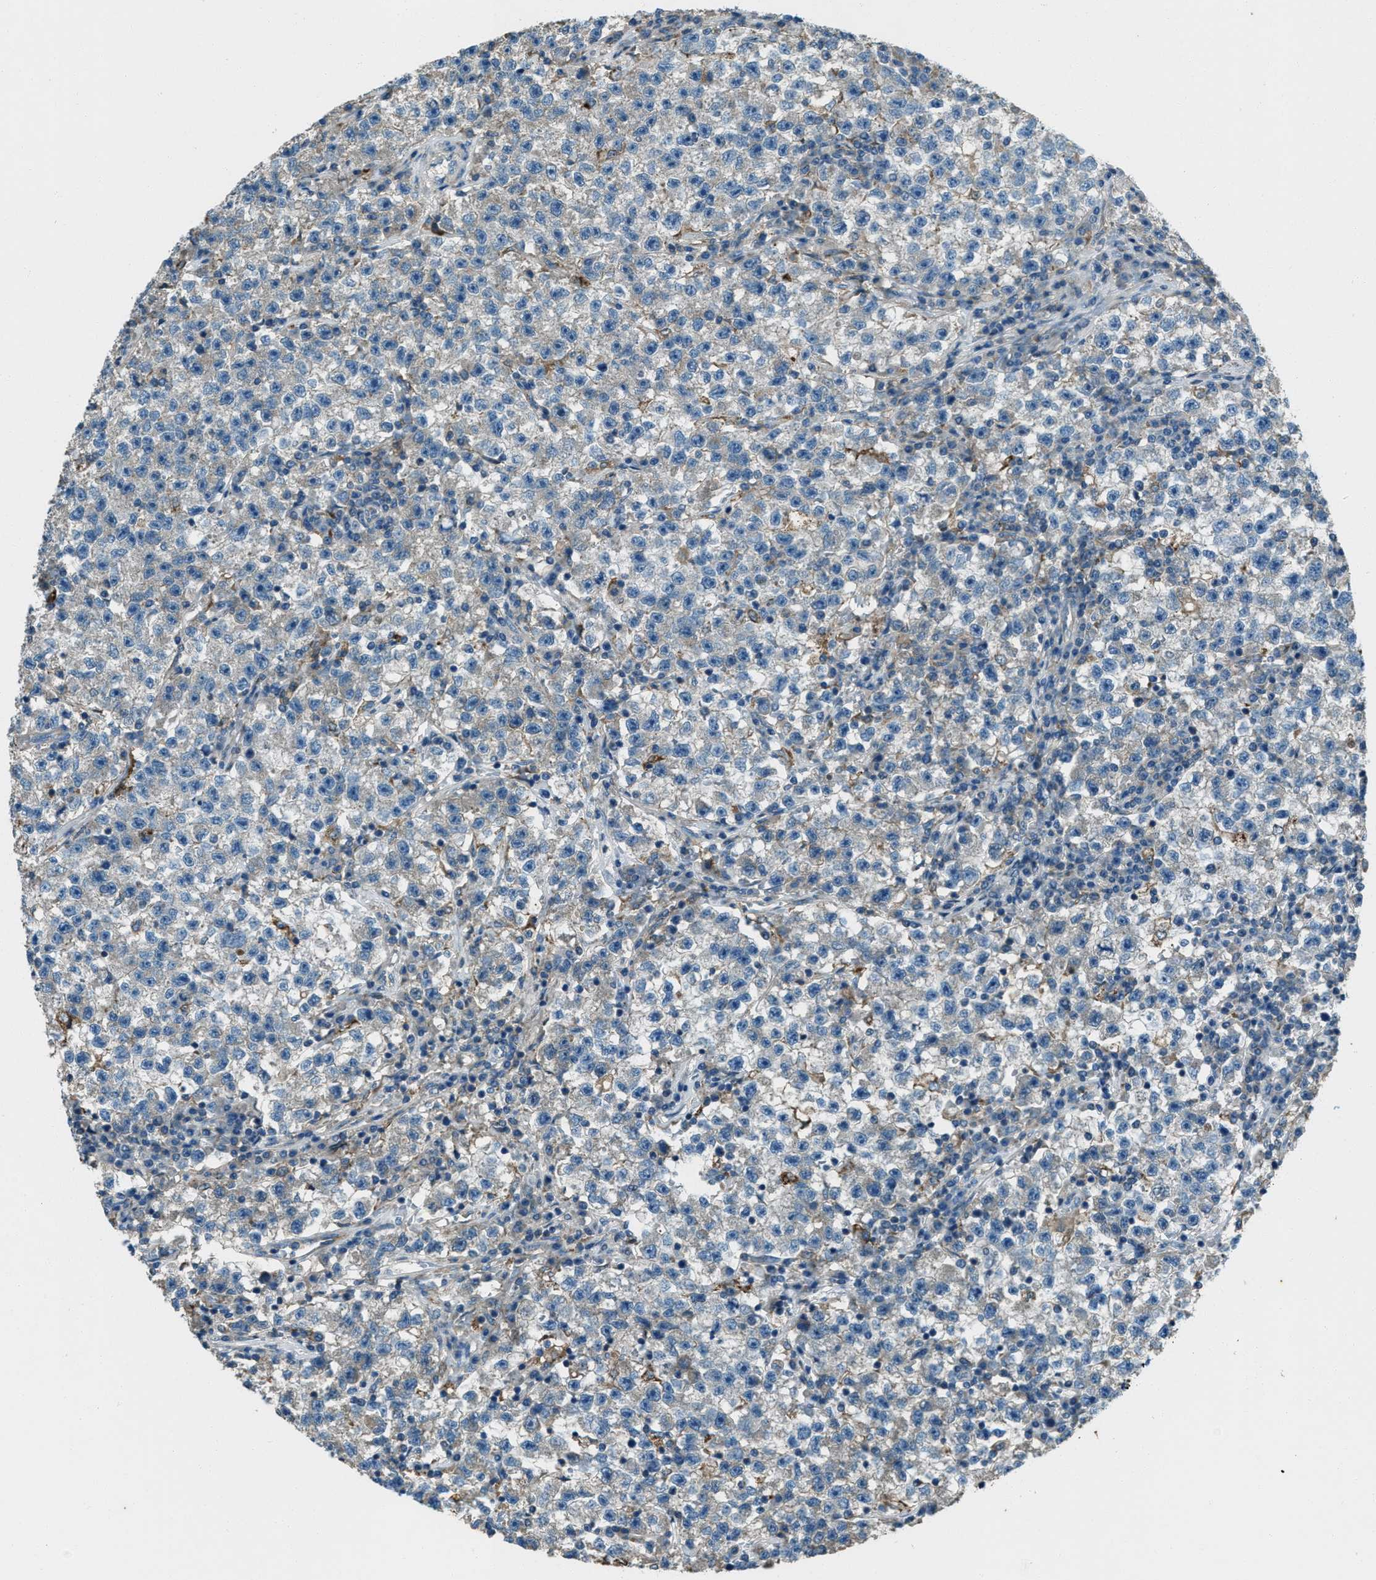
{"staining": {"intensity": "negative", "quantity": "none", "location": "none"}, "tissue": "testis cancer", "cell_type": "Tumor cells", "image_type": "cancer", "snomed": [{"axis": "morphology", "description": "Seminoma, NOS"}, {"axis": "topography", "description": "Testis"}], "caption": "Tumor cells show no significant staining in seminoma (testis).", "gene": "SVIL", "patient": {"sex": "male", "age": 22}}